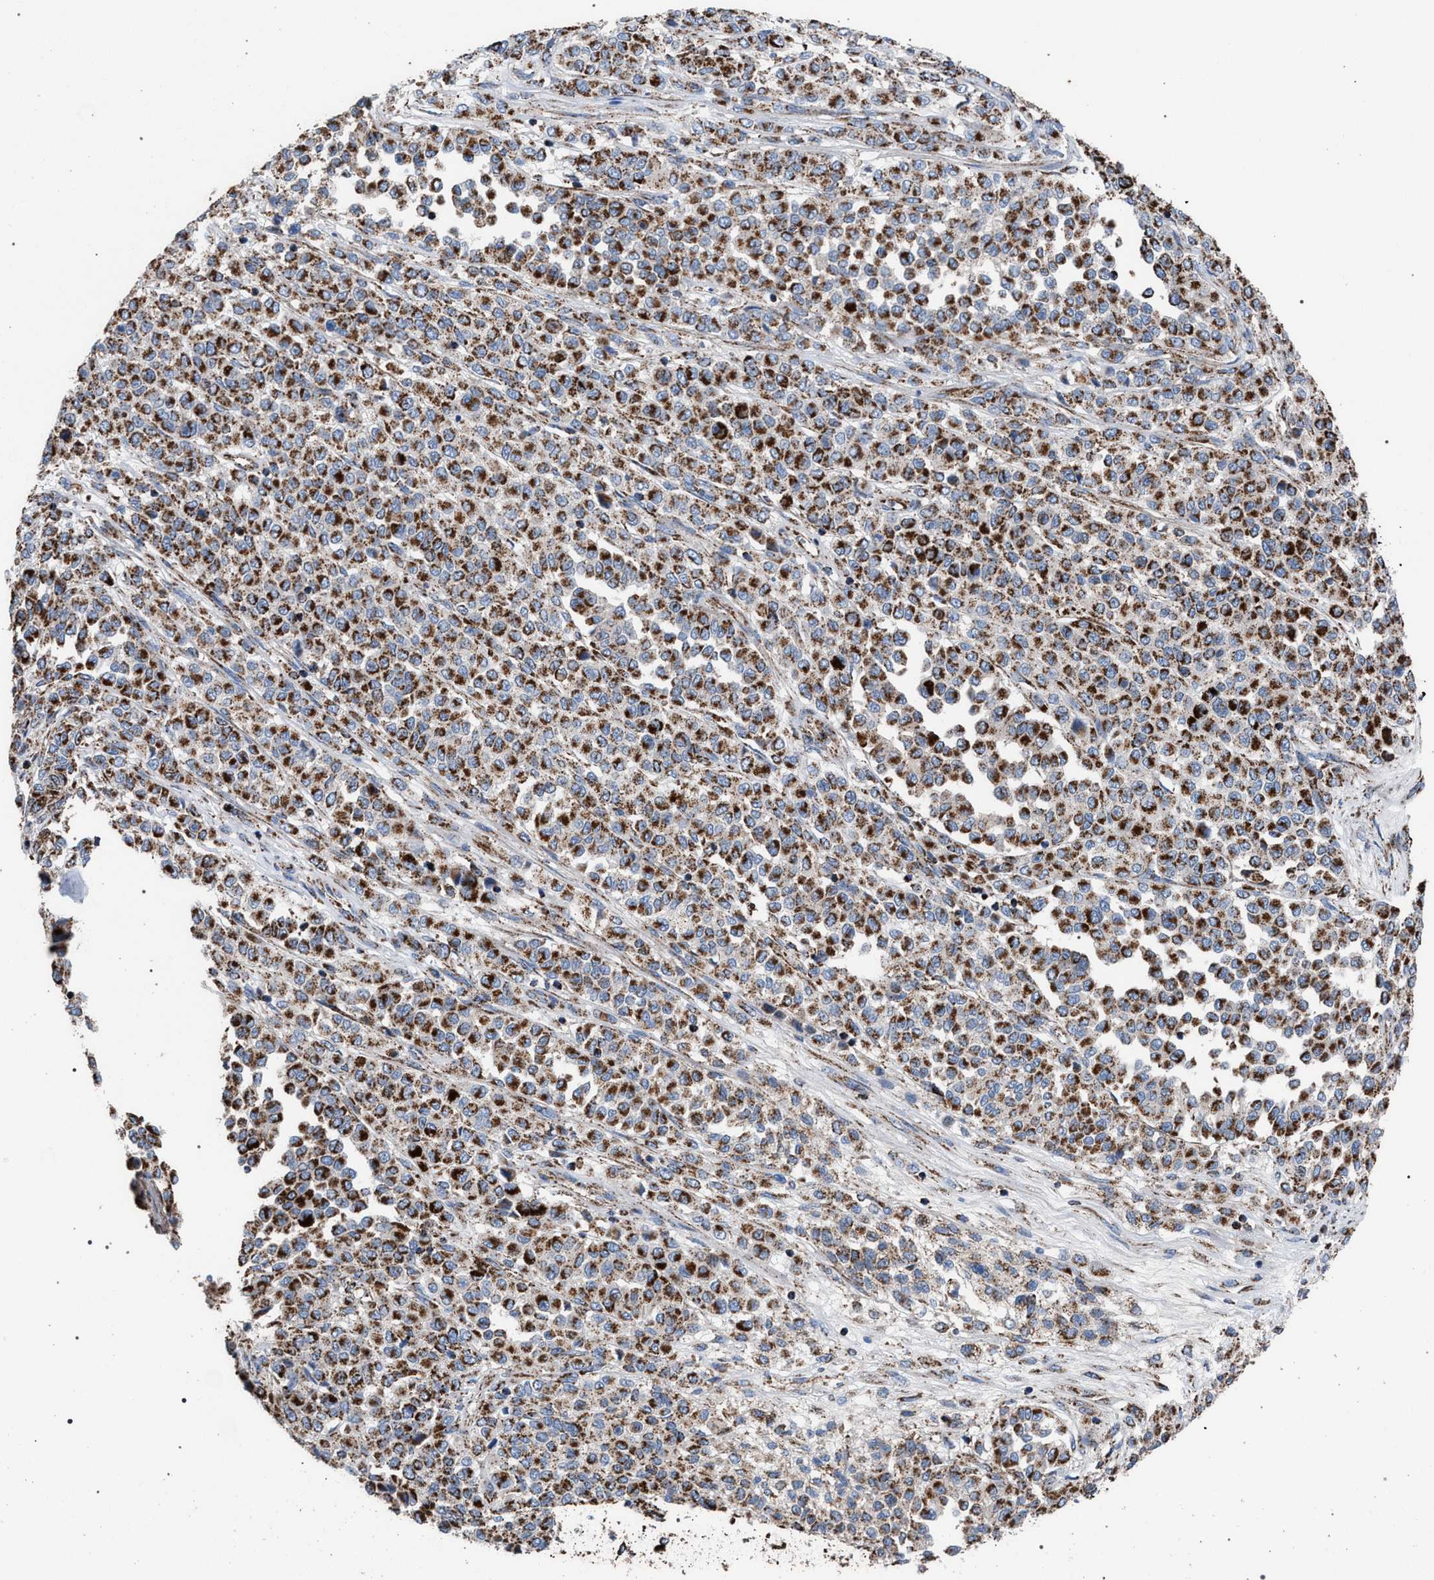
{"staining": {"intensity": "strong", "quantity": ">75%", "location": "cytoplasmic/membranous"}, "tissue": "melanoma", "cell_type": "Tumor cells", "image_type": "cancer", "snomed": [{"axis": "morphology", "description": "Malignant melanoma, Metastatic site"}, {"axis": "topography", "description": "Pancreas"}], "caption": "Melanoma stained with DAB (3,3'-diaminobenzidine) immunohistochemistry displays high levels of strong cytoplasmic/membranous expression in about >75% of tumor cells.", "gene": "VPS13A", "patient": {"sex": "female", "age": 30}}